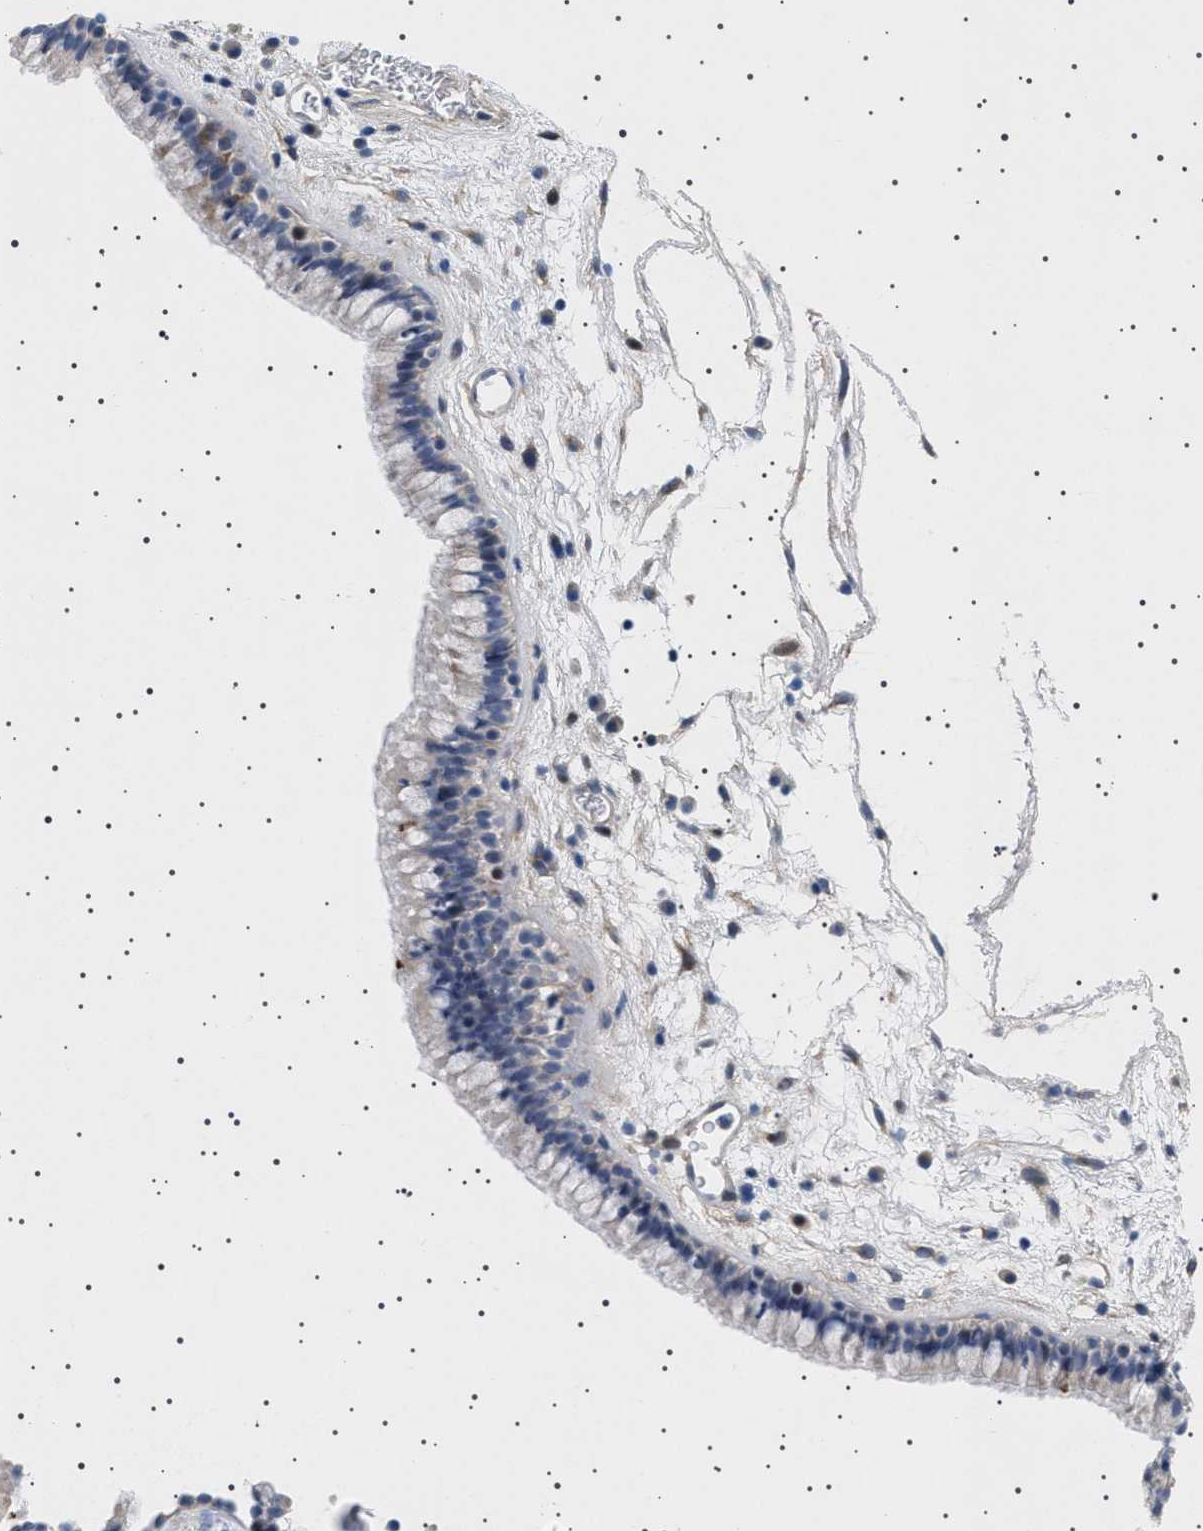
{"staining": {"intensity": "weak", "quantity": "<25%", "location": "cytoplasmic/membranous"}, "tissue": "nasopharynx", "cell_type": "Respiratory epithelial cells", "image_type": "normal", "snomed": [{"axis": "morphology", "description": "Normal tissue, NOS"}, {"axis": "morphology", "description": "Inflammation, NOS"}, {"axis": "topography", "description": "Nasopharynx"}], "caption": "Nasopharynx stained for a protein using immunohistochemistry (IHC) reveals no expression respiratory epithelial cells.", "gene": "HTR1A", "patient": {"sex": "male", "age": 48}}